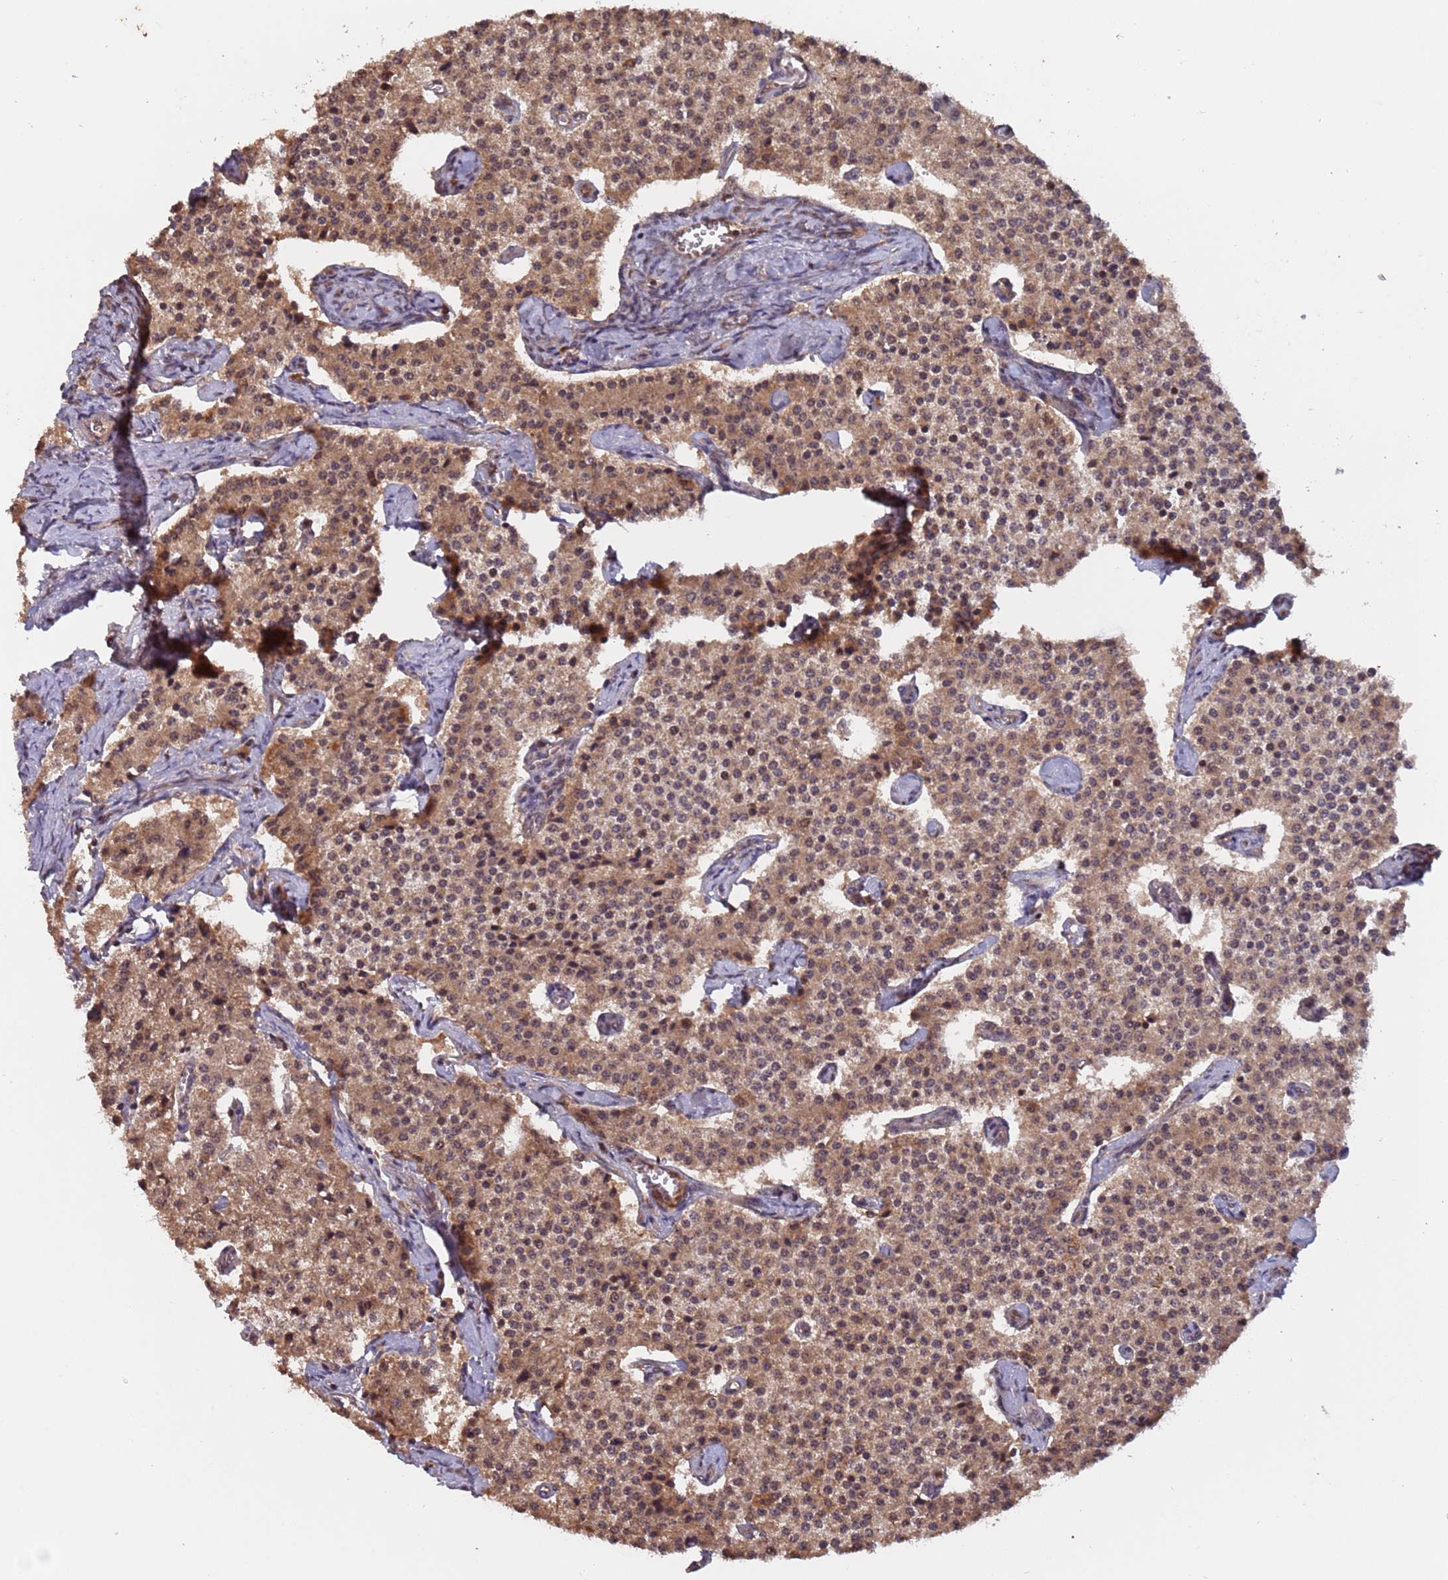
{"staining": {"intensity": "moderate", "quantity": ">75%", "location": "cytoplasmic/membranous,nuclear"}, "tissue": "carcinoid", "cell_type": "Tumor cells", "image_type": "cancer", "snomed": [{"axis": "morphology", "description": "Carcinoid, malignant, NOS"}, {"axis": "topography", "description": "Colon"}], "caption": "Malignant carcinoid tissue reveals moderate cytoplasmic/membranous and nuclear staining in approximately >75% of tumor cells The staining was performed using DAB to visualize the protein expression in brown, while the nuclei were stained in blue with hematoxylin (Magnification: 20x).", "gene": "ERI1", "patient": {"sex": "female", "age": 52}}